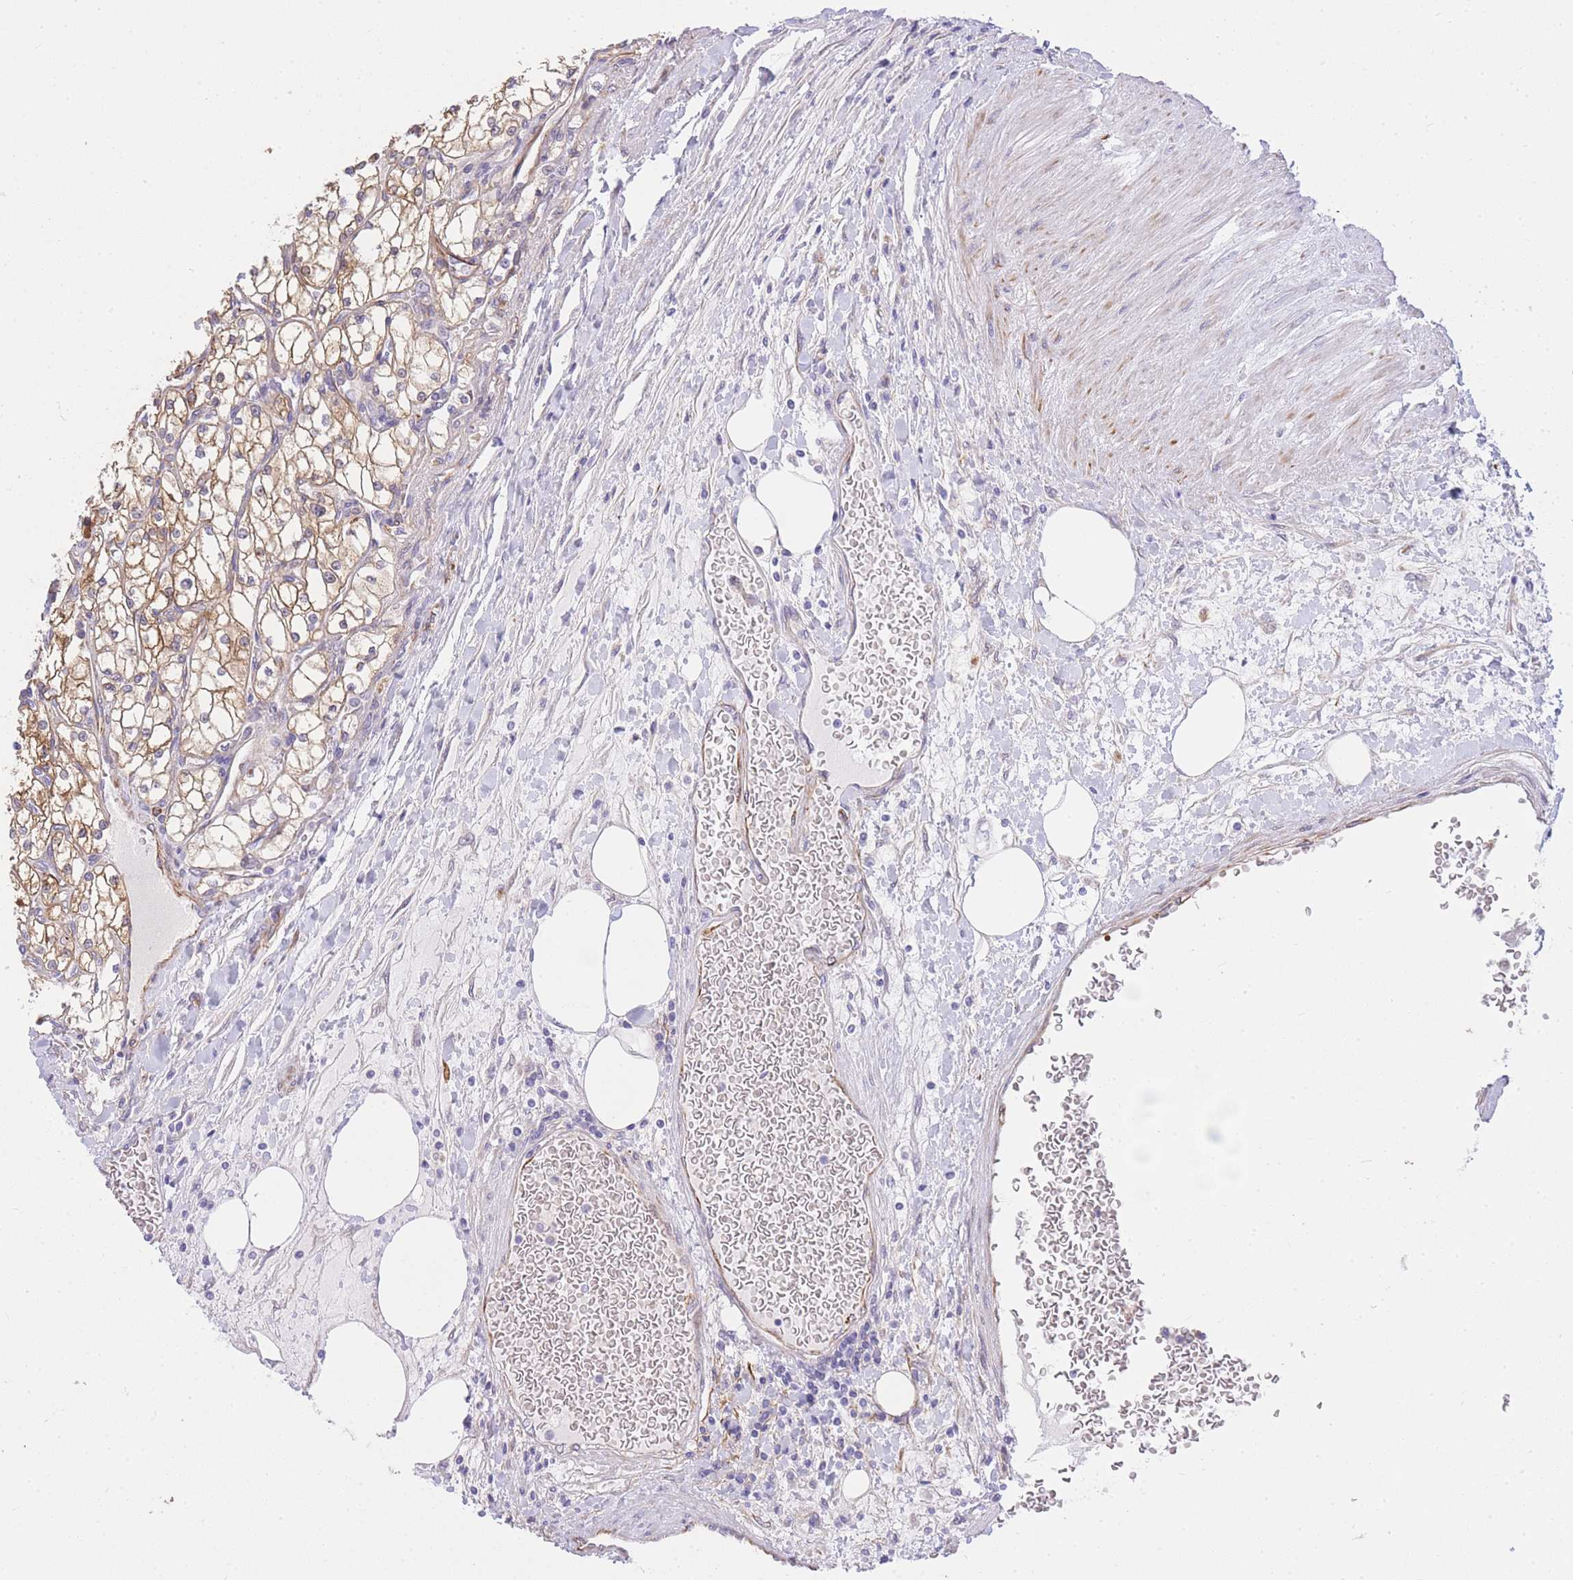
{"staining": {"intensity": "moderate", "quantity": ">75%", "location": "cytoplasmic/membranous"}, "tissue": "renal cancer", "cell_type": "Tumor cells", "image_type": "cancer", "snomed": [{"axis": "morphology", "description": "Adenocarcinoma, NOS"}, {"axis": "topography", "description": "Kidney"}], "caption": "IHC (DAB) staining of human renal cancer reveals moderate cytoplasmic/membranous protein positivity in approximately >75% of tumor cells.", "gene": "ECPAS", "patient": {"sex": "male", "age": 80}}